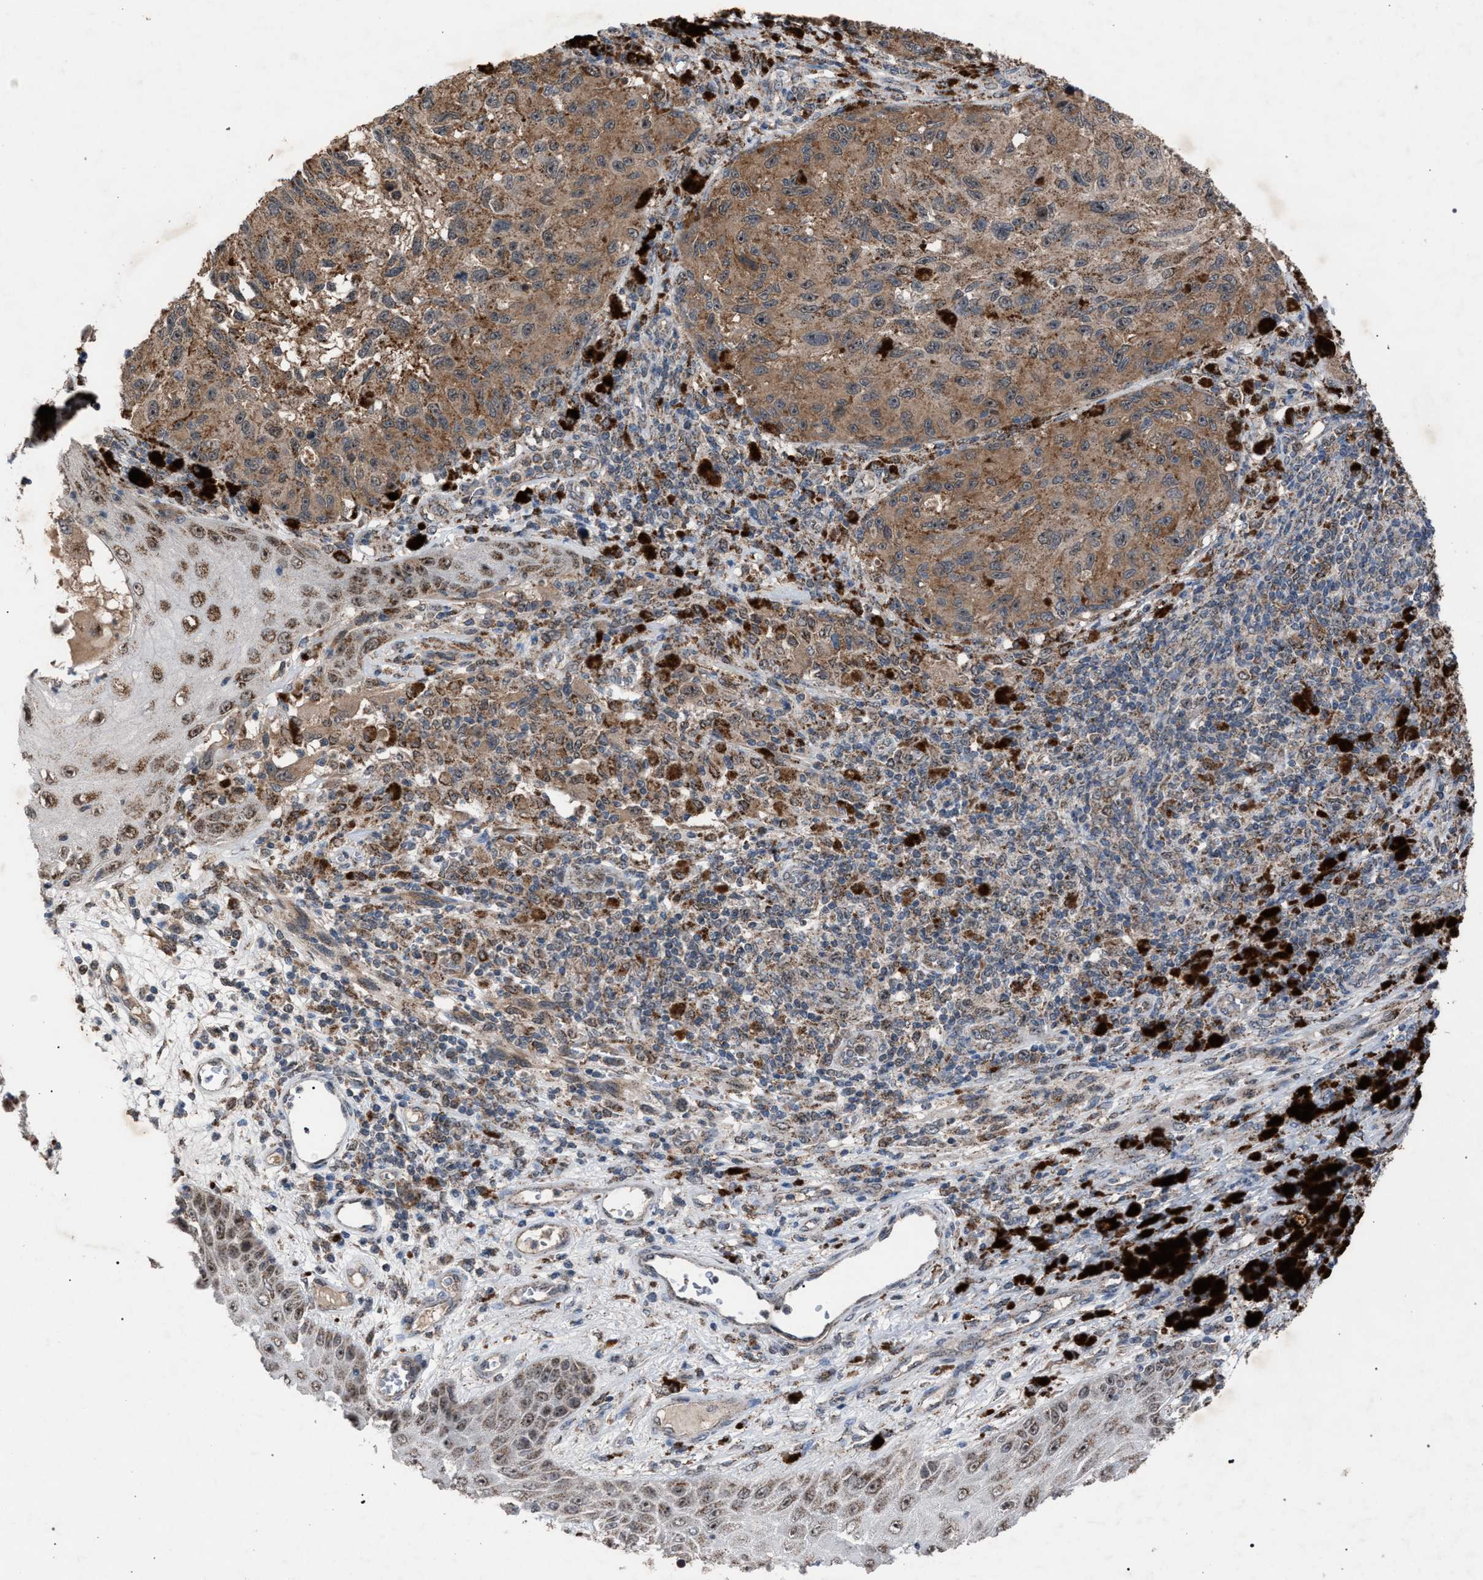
{"staining": {"intensity": "moderate", "quantity": ">75%", "location": "cytoplasmic/membranous"}, "tissue": "melanoma", "cell_type": "Tumor cells", "image_type": "cancer", "snomed": [{"axis": "morphology", "description": "Malignant melanoma, NOS"}, {"axis": "topography", "description": "Skin"}], "caption": "High-power microscopy captured an IHC photomicrograph of malignant melanoma, revealing moderate cytoplasmic/membranous positivity in approximately >75% of tumor cells. (Stains: DAB in brown, nuclei in blue, Microscopy: brightfield microscopy at high magnification).", "gene": "HSD17B4", "patient": {"sex": "female", "age": 73}}